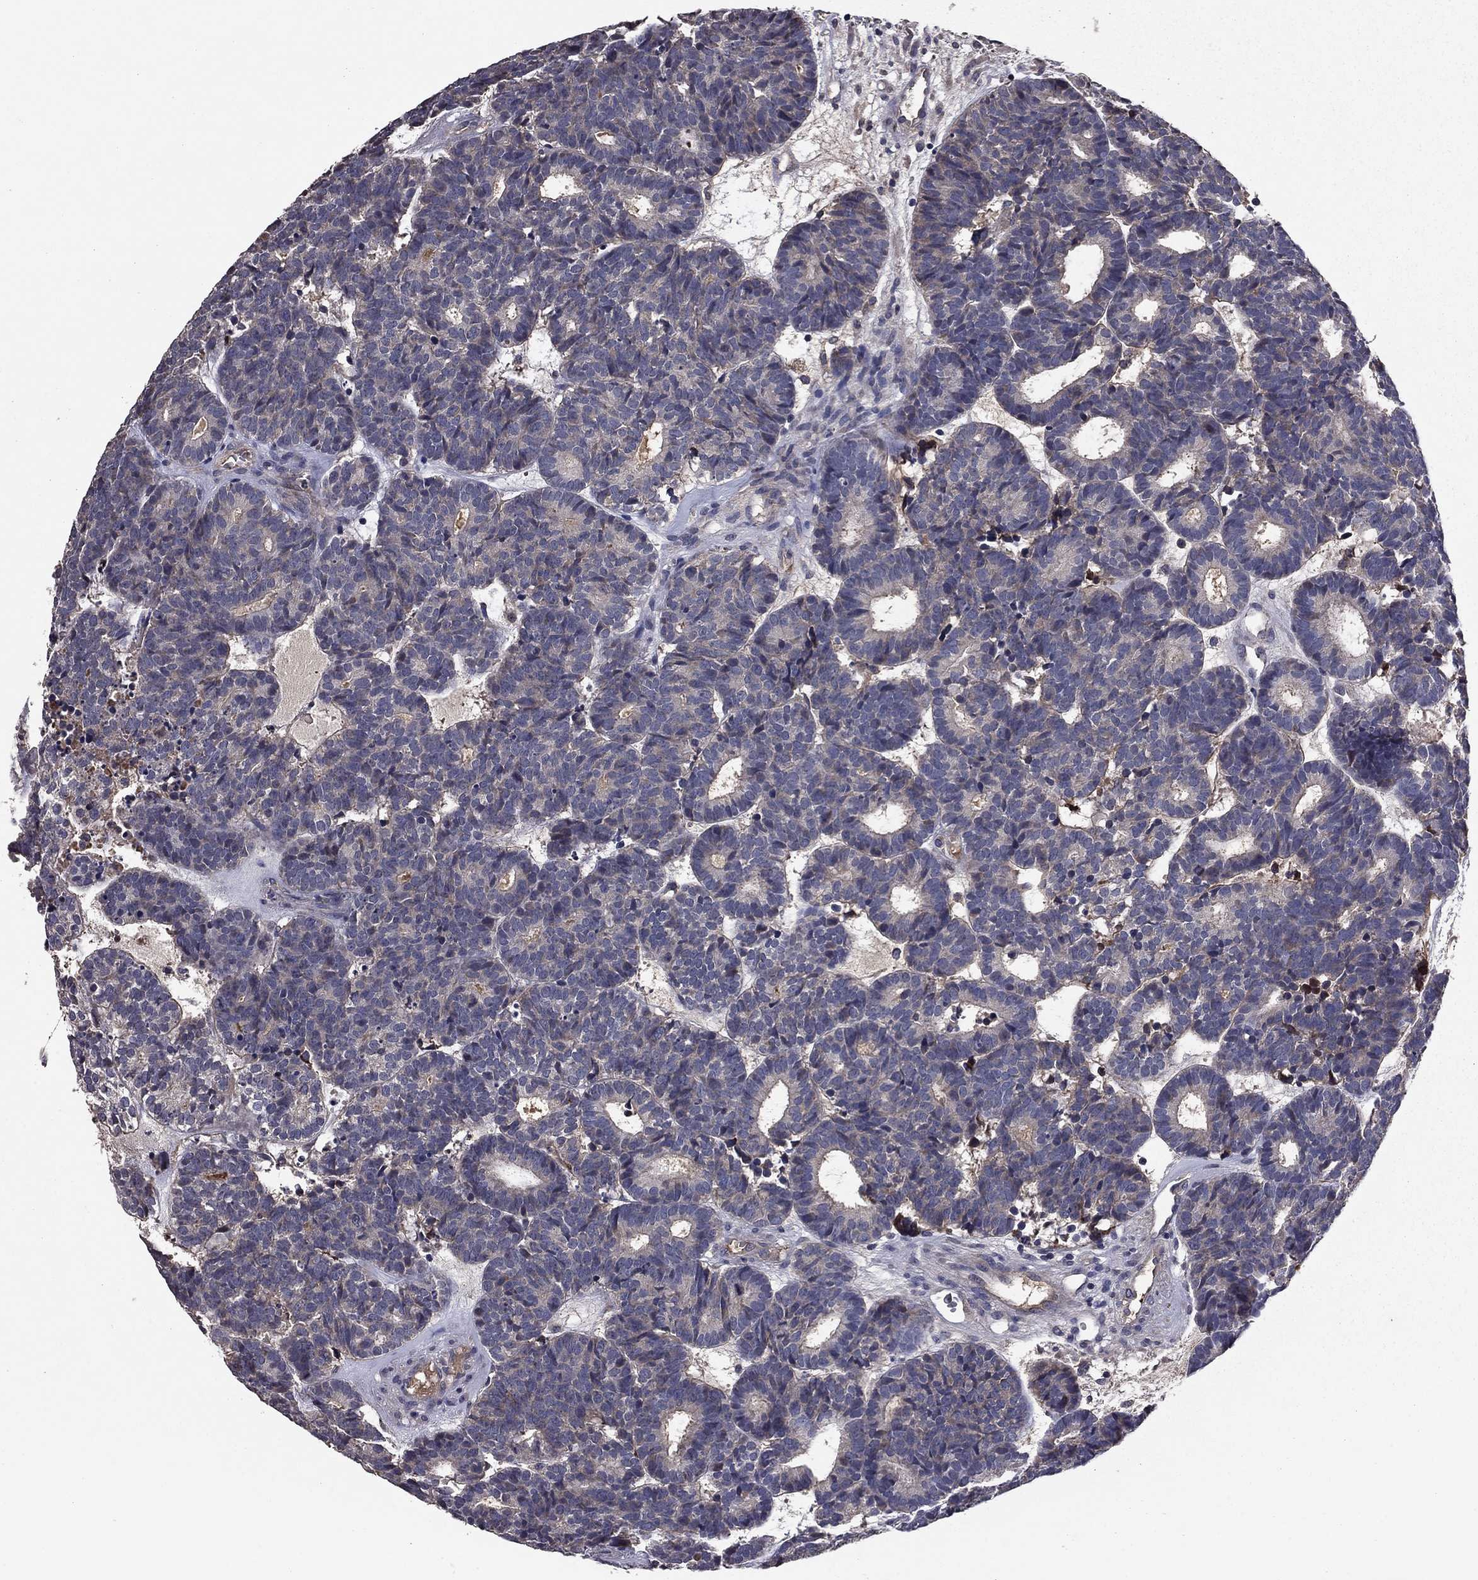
{"staining": {"intensity": "negative", "quantity": "none", "location": "none"}, "tissue": "head and neck cancer", "cell_type": "Tumor cells", "image_type": "cancer", "snomed": [{"axis": "morphology", "description": "Adenocarcinoma, NOS"}, {"axis": "topography", "description": "Head-Neck"}], "caption": "Photomicrograph shows no significant protein staining in tumor cells of head and neck cancer (adenocarcinoma). Nuclei are stained in blue.", "gene": "PROS1", "patient": {"sex": "female", "age": 81}}